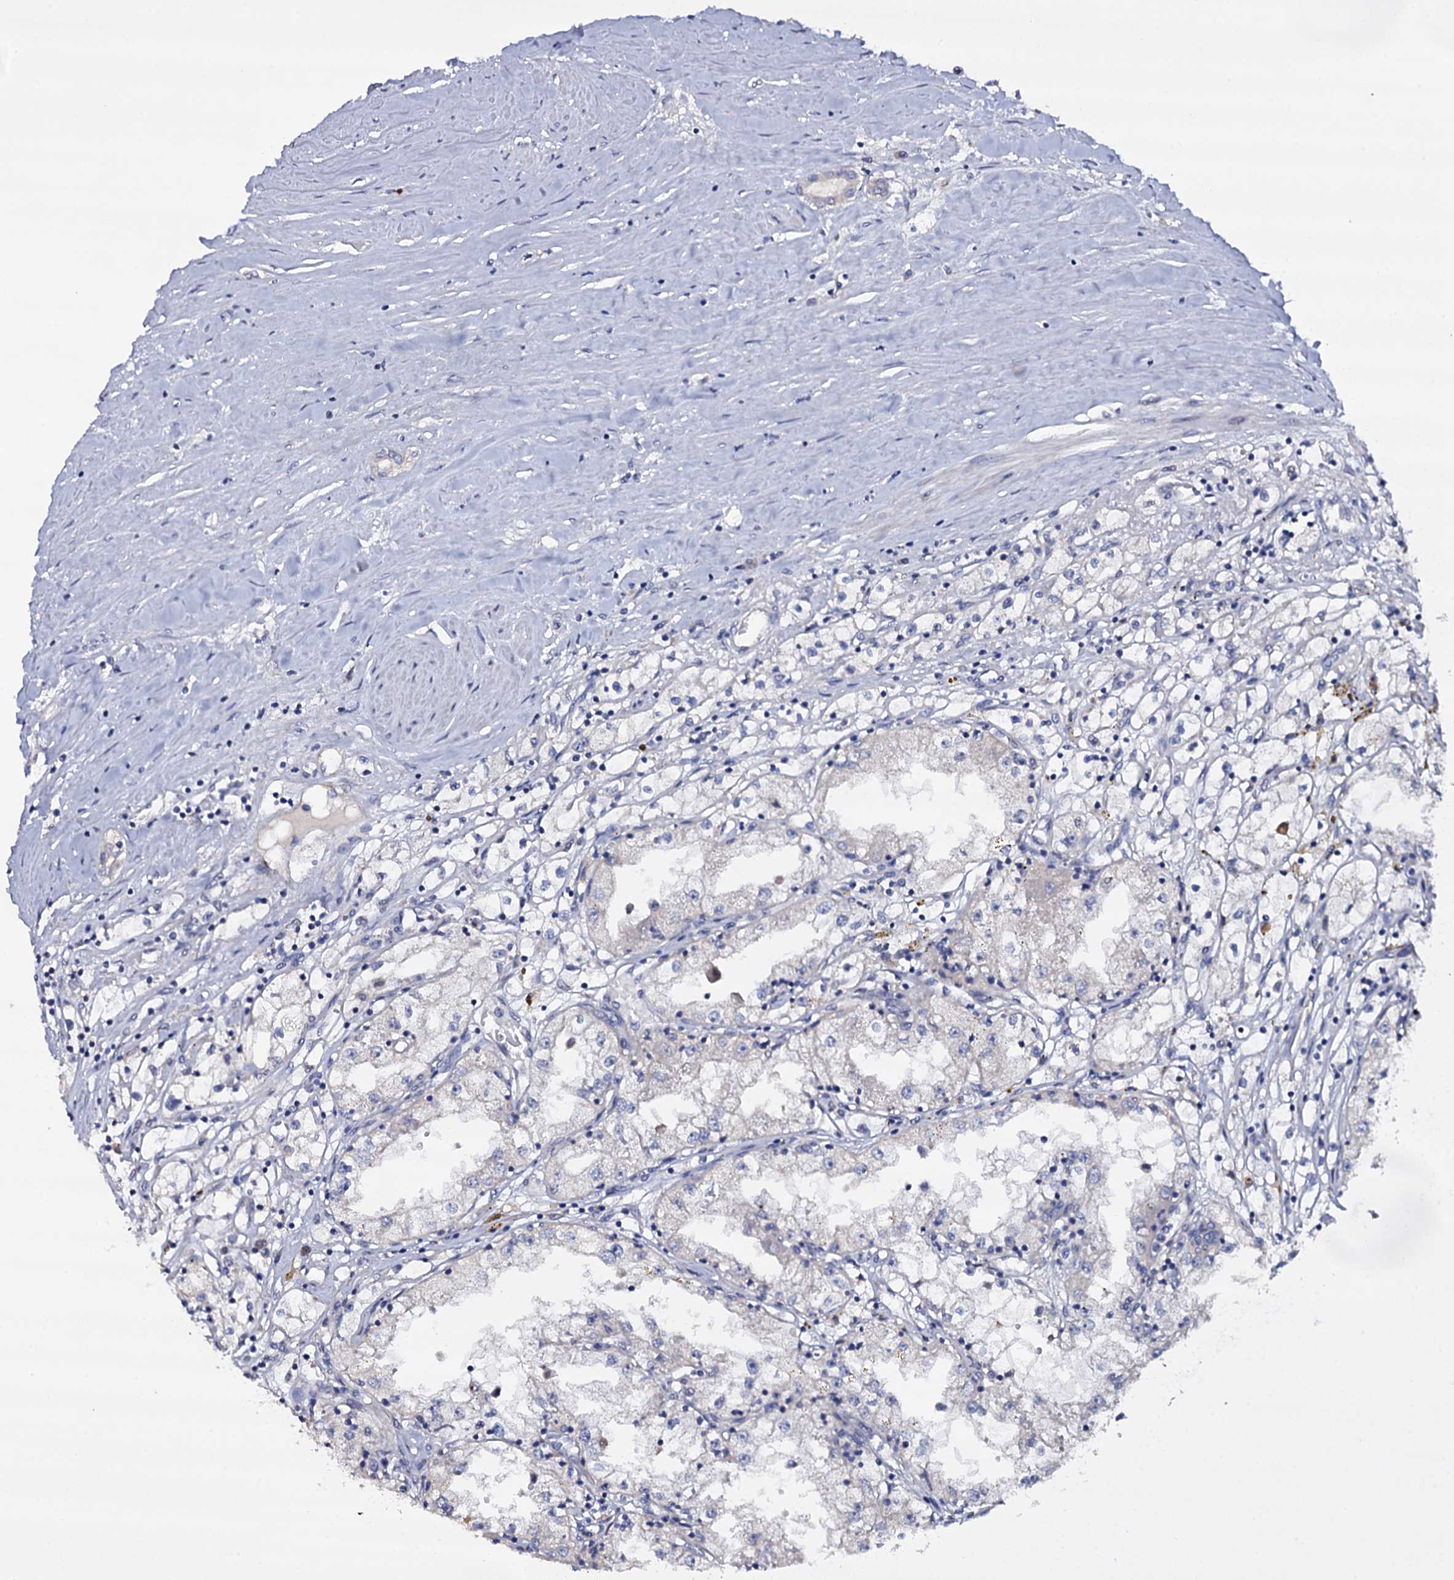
{"staining": {"intensity": "negative", "quantity": "none", "location": "none"}, "tissue": "renal cancer", "cell_type": "Tumor cells", "image_type": "cancer", "snomed": [{"axis": "morphology", "description": "Adenocarcinoma, NOS"}, {"axis": "topography", "description": "Kidney"}], "caption": "Image shows no protein positivity in tumor cells of renal cancer tissue.", "gene": "BCL2L14", "patient": {"sex": "male", "age": 56}}